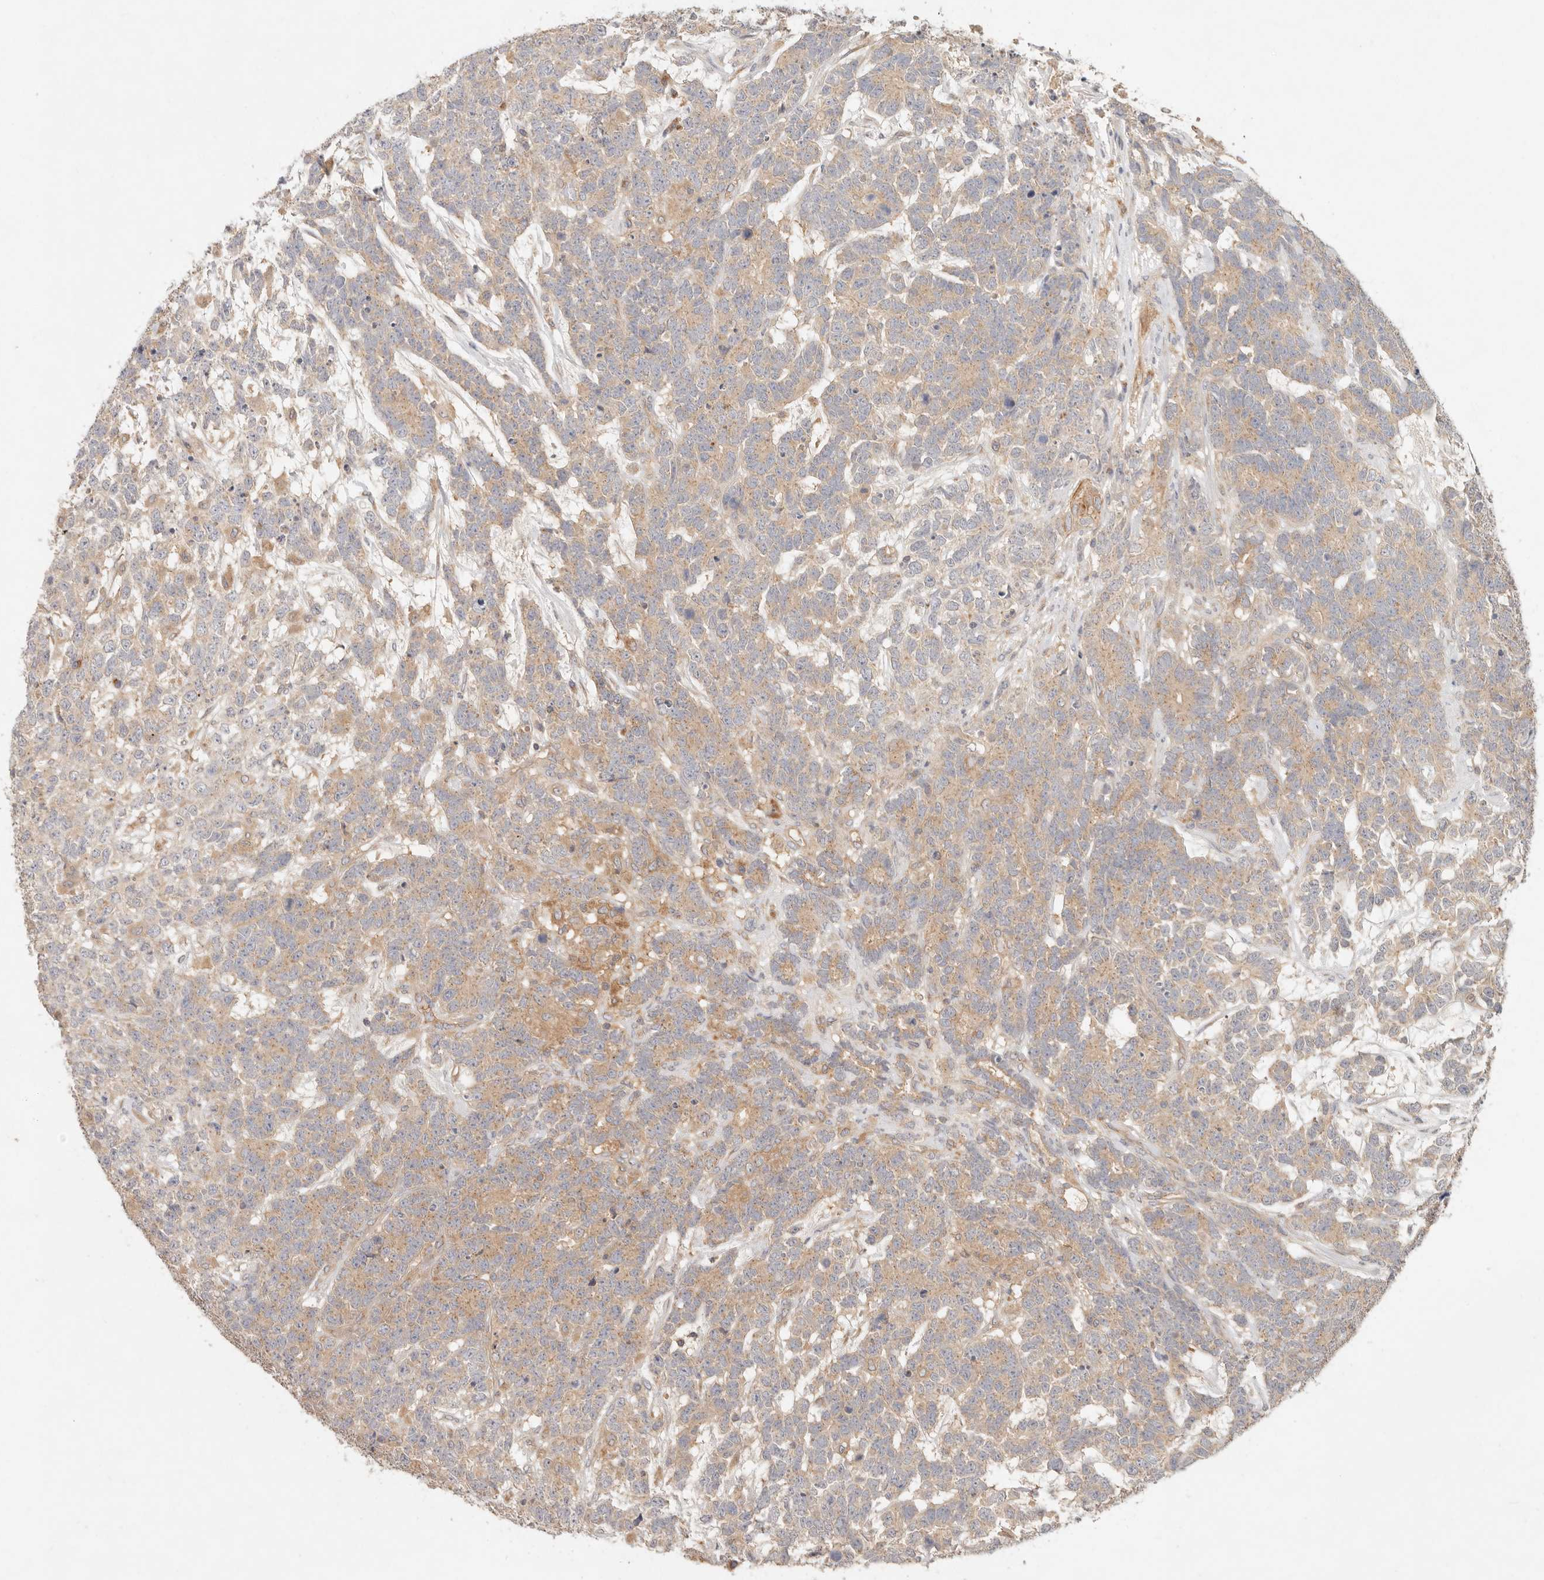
{"staining": {"intensity": "weak", "quantity": ">75%", "location": "cytoplasmic/membranous"}, "tissue": "testis cancer", "cell_type": "Tumor cells", "image_type": "cancer", "snomed": [{"axis": "morphology", "description": "Carcinoma, Embryonal, NOS"}, {"axis": "topography", "description": "Testis"}], "caption": "Protein expression analysis of testis cancer exhibits weak cytoplasmic/membranous staining in about >75% of tumor cells. (DAB IHC with brightfield microscopy, high magnification).", "gene": "HECTD3", "patient": {"sex": "male", "age": 26}}